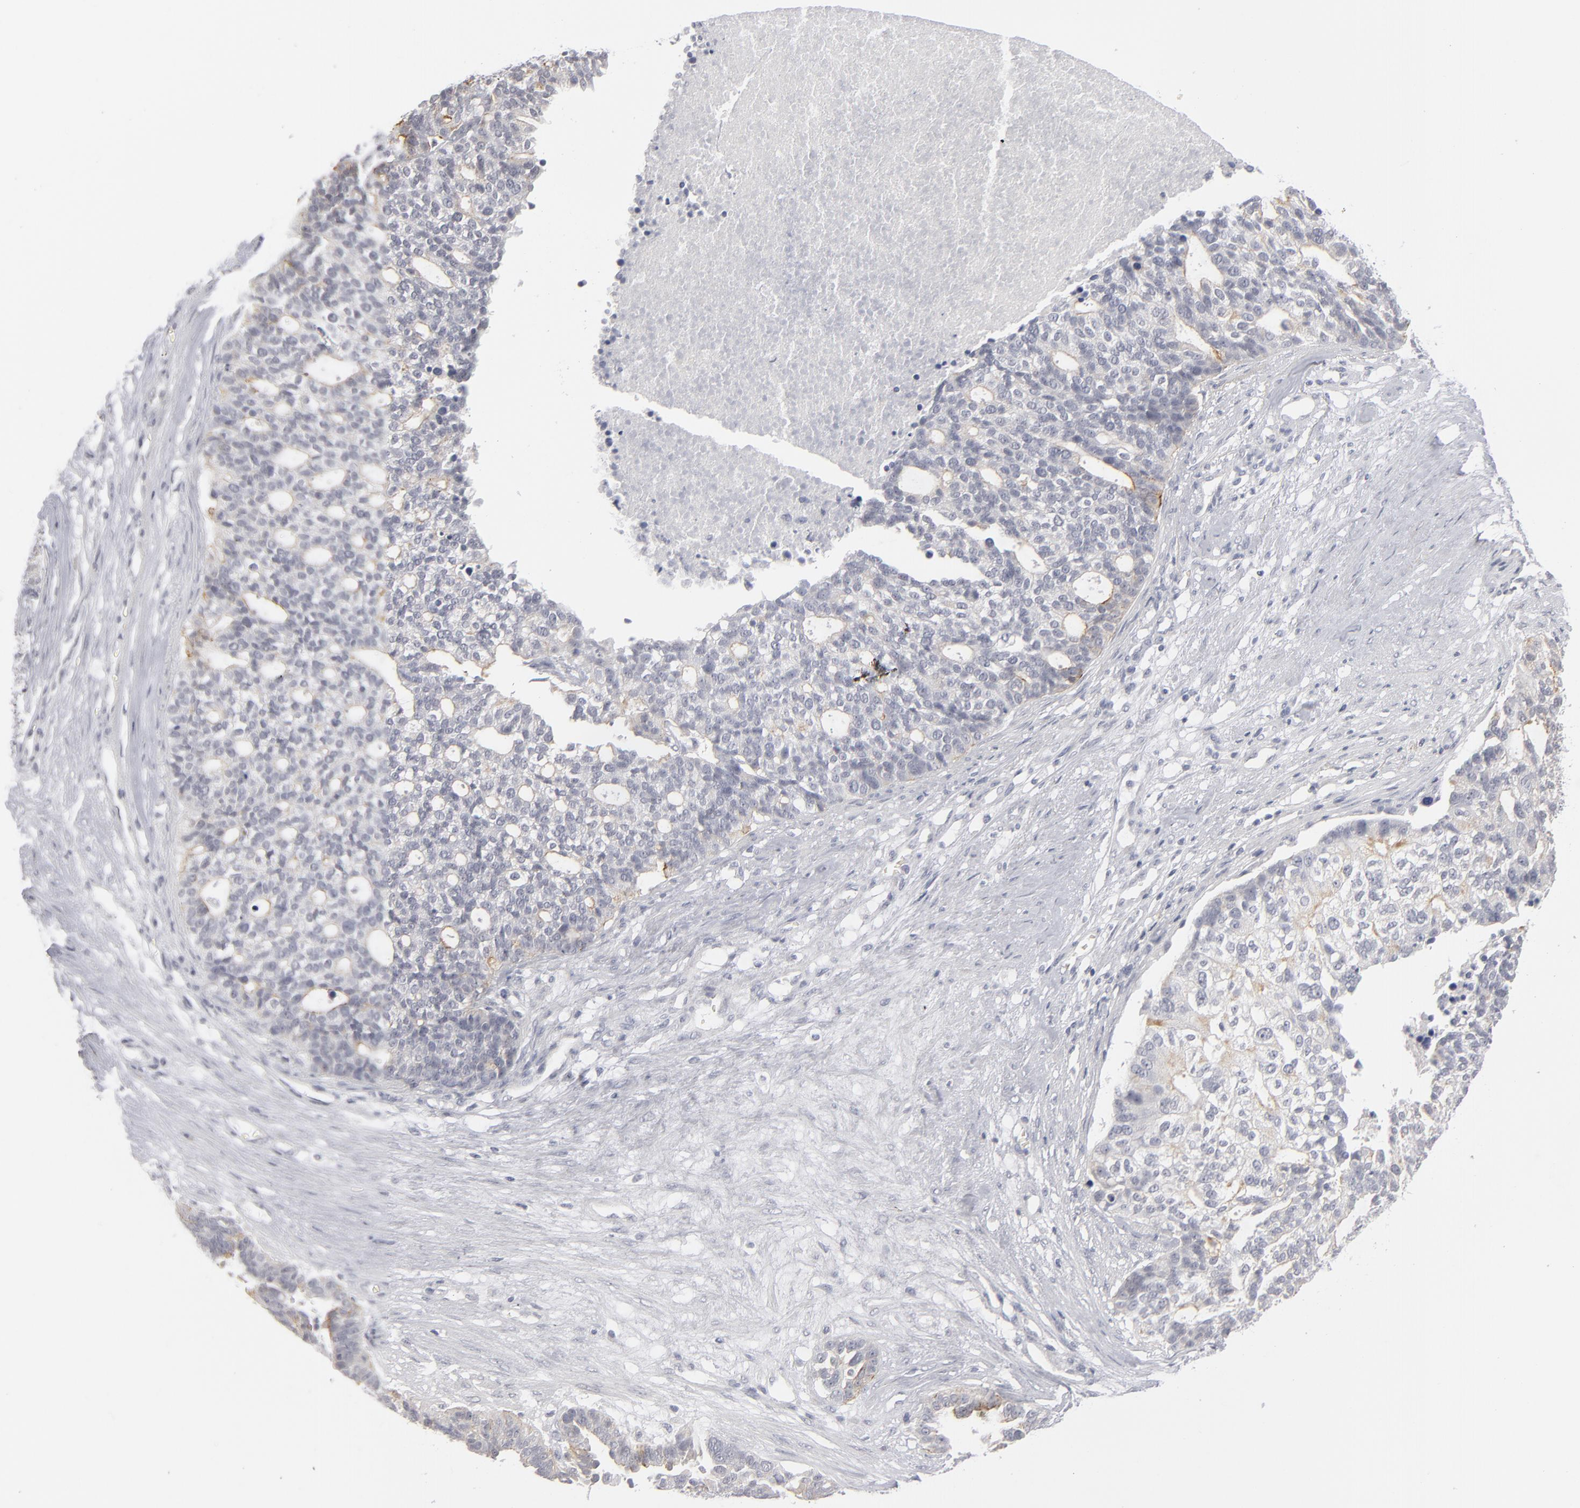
{"staining": {"intensity": "negative", "quantity": "none", "location": "none"}, "tissue": "ovarian cancer", "cell_type": "Tumor cells", "image_type": "cancer", "snomed": [{"axis": "morphology", "description": "Cystadenocarcinoma, serous, NOS"}, {"axis": "topography", "description": "Ovary"}], "caption": "Photomicrograph shows no protein positivity in tumor cells of serous cystadenocarcinoma (ovarian) tissue.", "gene": "KIAA1210", "patient": {"sex": "female", "age": 59}}